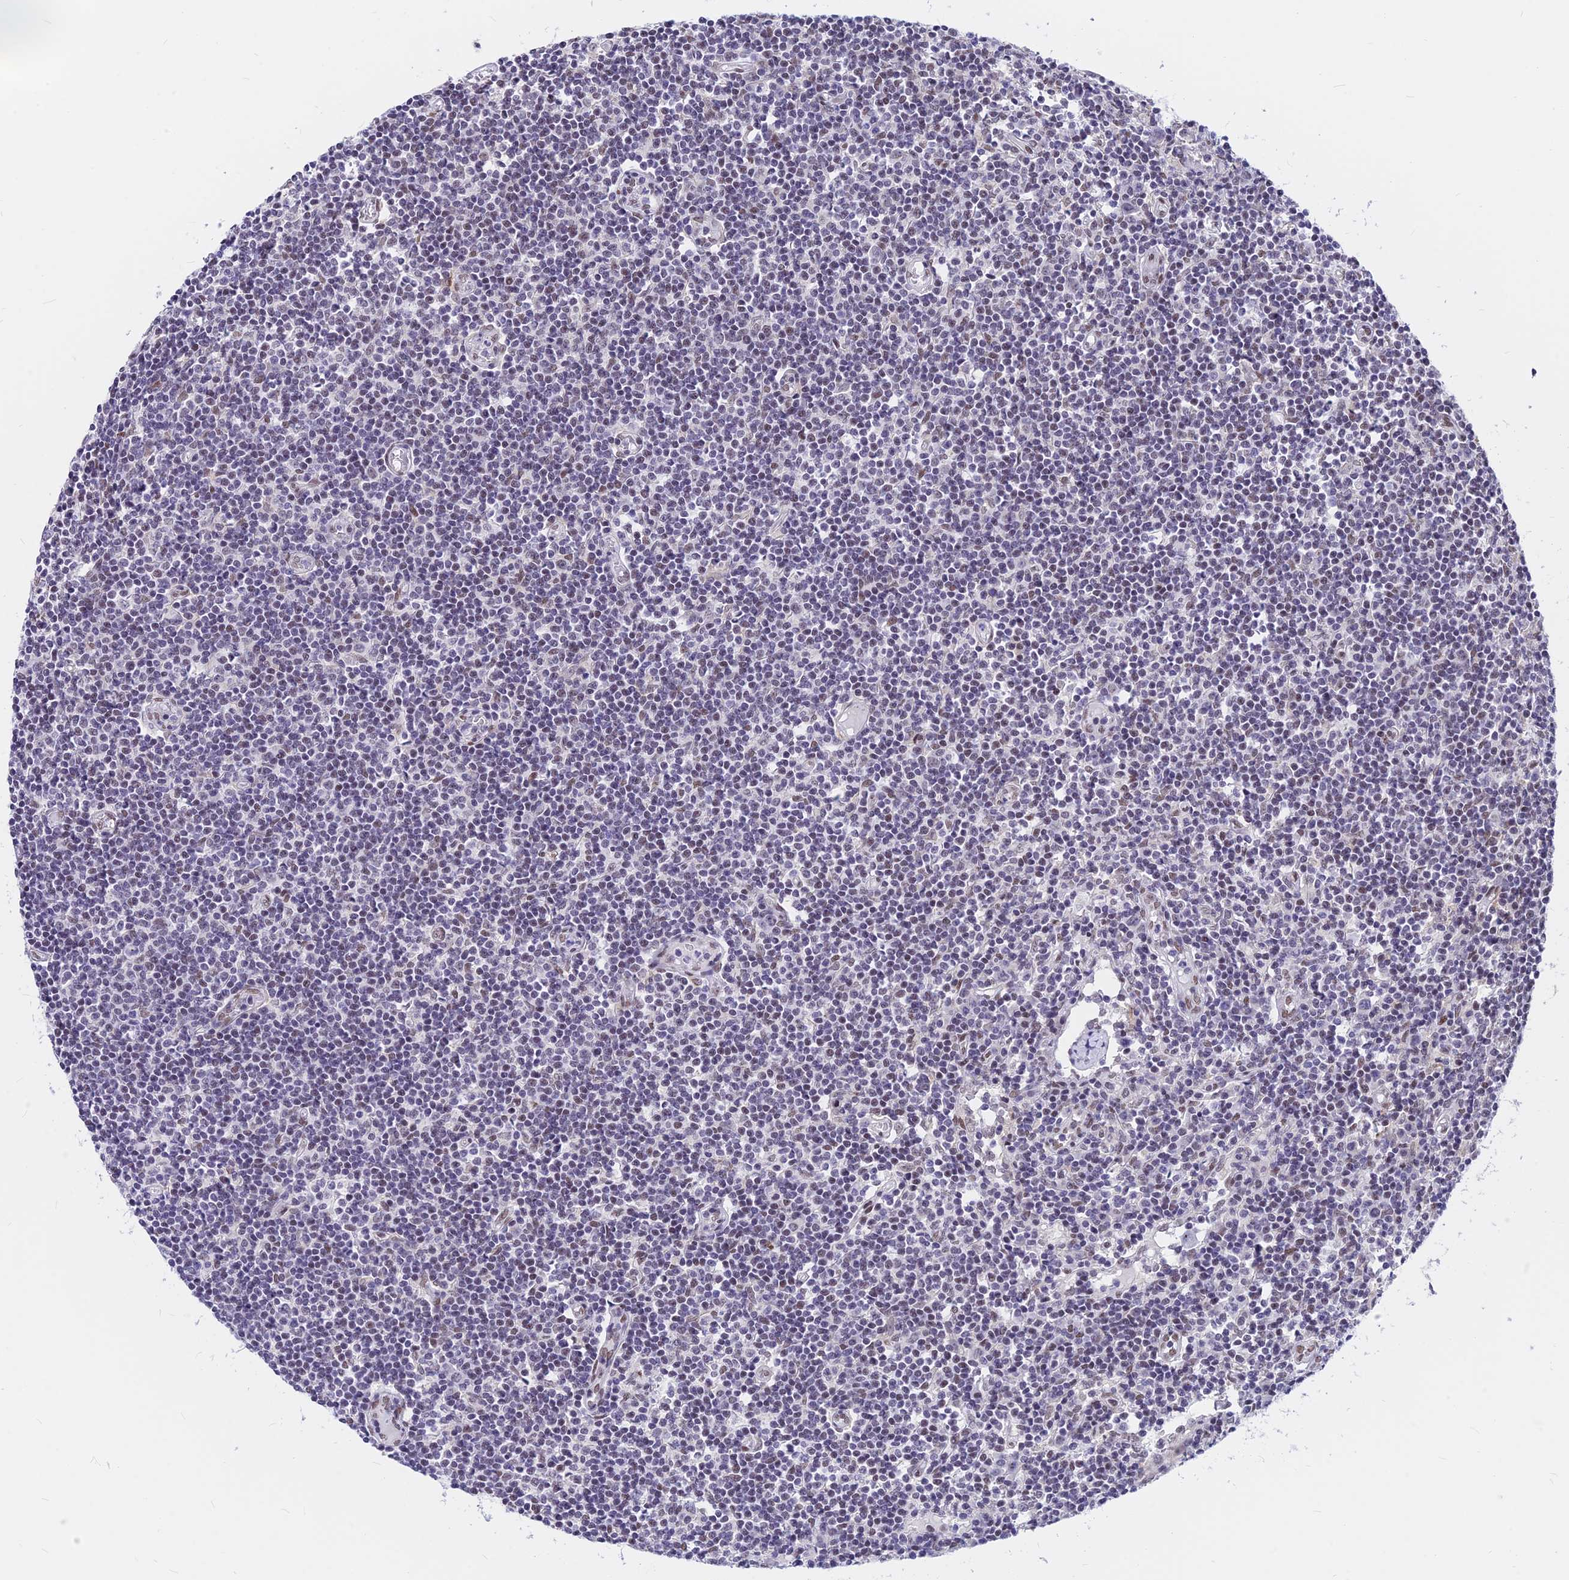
{"staining": {"intensity": "weak", "quantity": "<25%", "location": "nuclear"}, "tissue": "lymph node", "cell_type": "Germinal center cells", "image_type": "normal", "snomed": [{"axis": "morphology", "description": "Normal tissue, NOS"}, {"axis": "topography", "description": "Lymph node"}], "caption": "High power microscopy micrograph of an immunohistochemistry photomicrograph of normal lymph node, revealing no significant positivity in germinal center cells.", "gene": "KCTD13", "patient": {"sex": "female", "age": 55}}